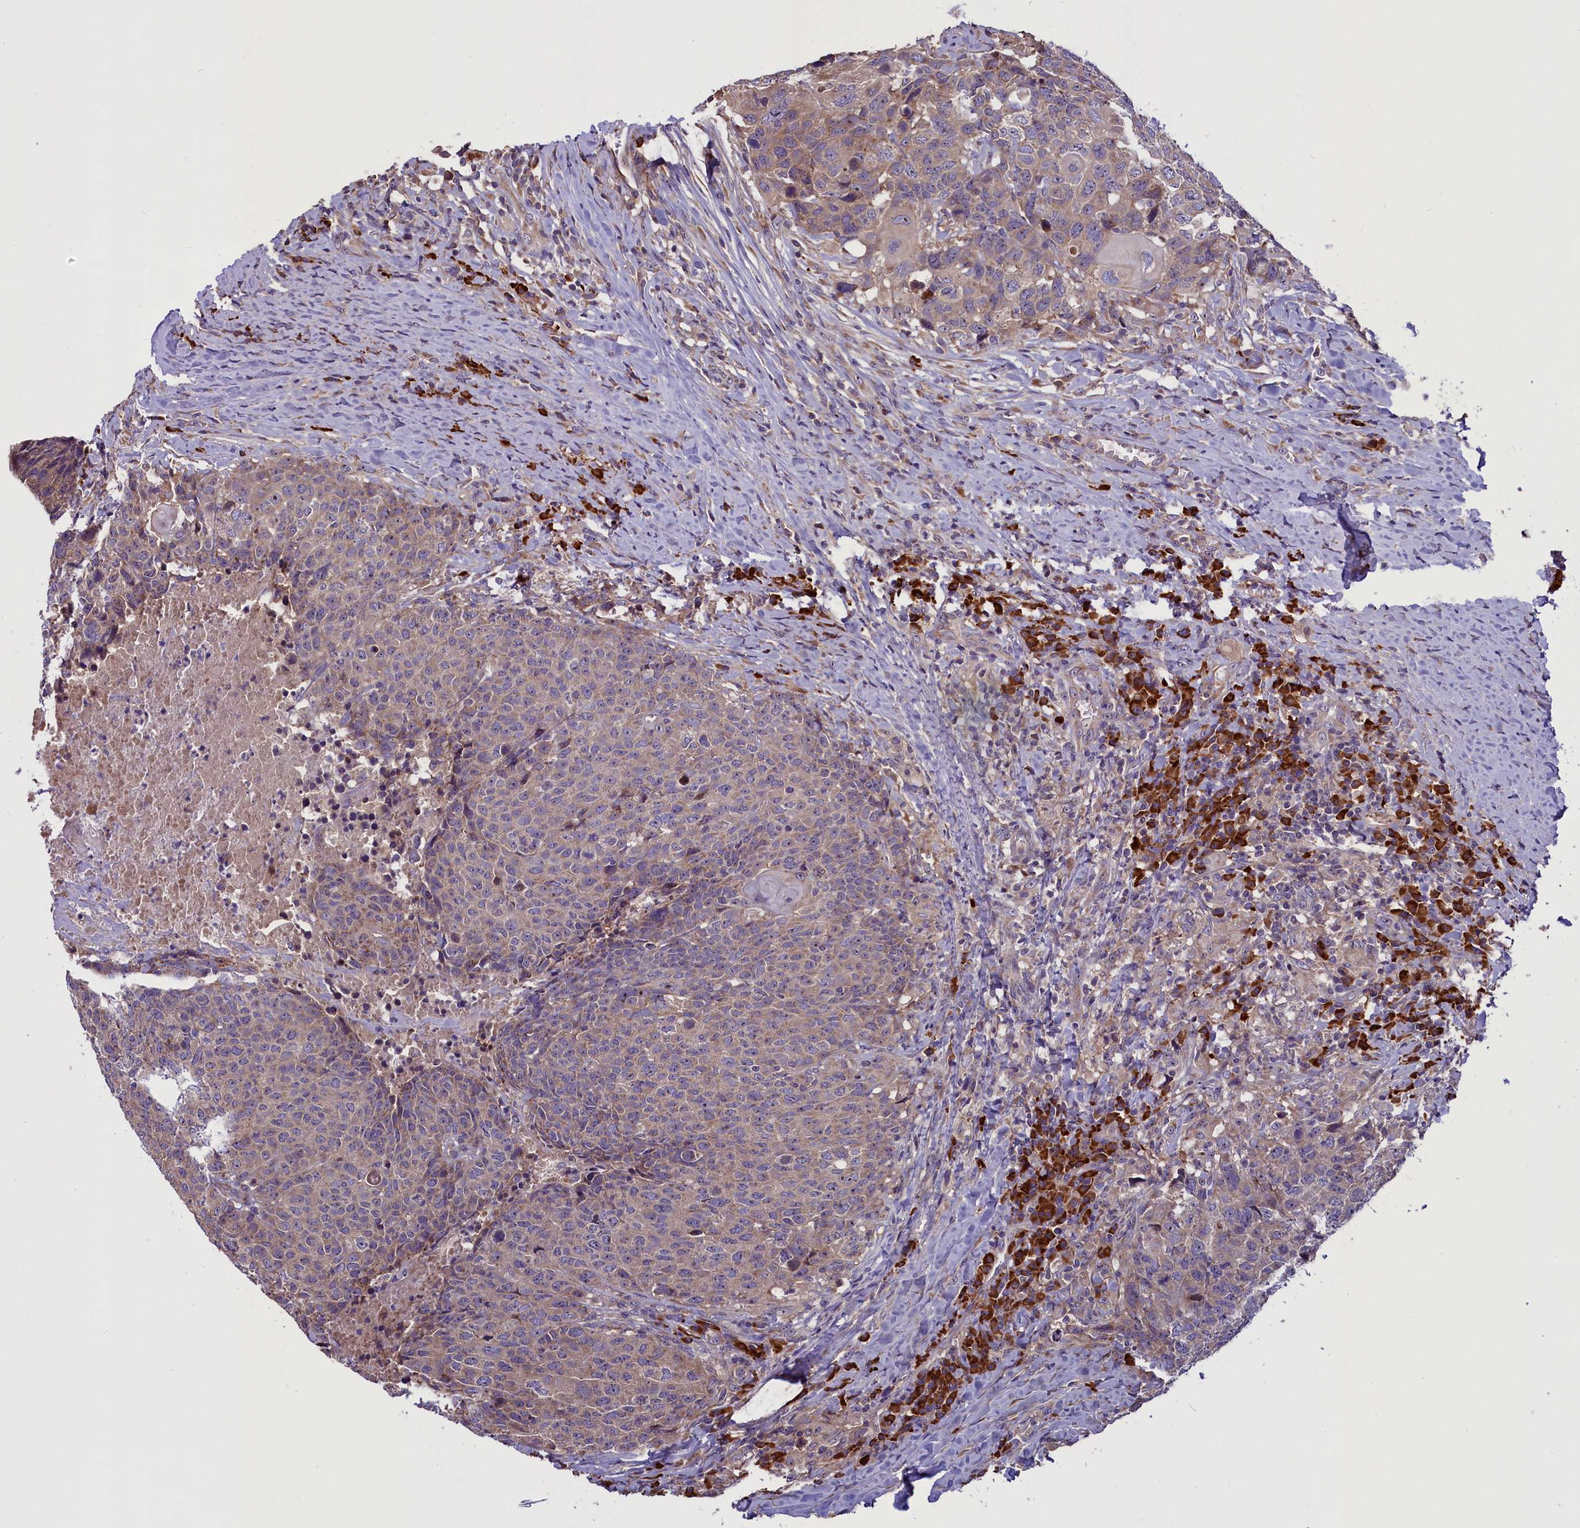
{"staining": {"intensity": "moderate", "quantity": ">75%", "location": "cytoplasmic/membranous"}, "tissue": "head and neck cancer", "cell_type": "Tumor cells", "image_type": "cancer", "snomed": [{"axis": "morphology", "description": "Squamous cell carcinoma, NOS"}, {"axis": "topography", "description": "Head-Neck"}], "caption": "Human head and neck cancer stained for a protein (brown) shows moderate cytoplasmic/membranous positive expression in about >75% of tumor cells.", "gene": "FRY", "patient": {"sex": "male", "age": 66}}